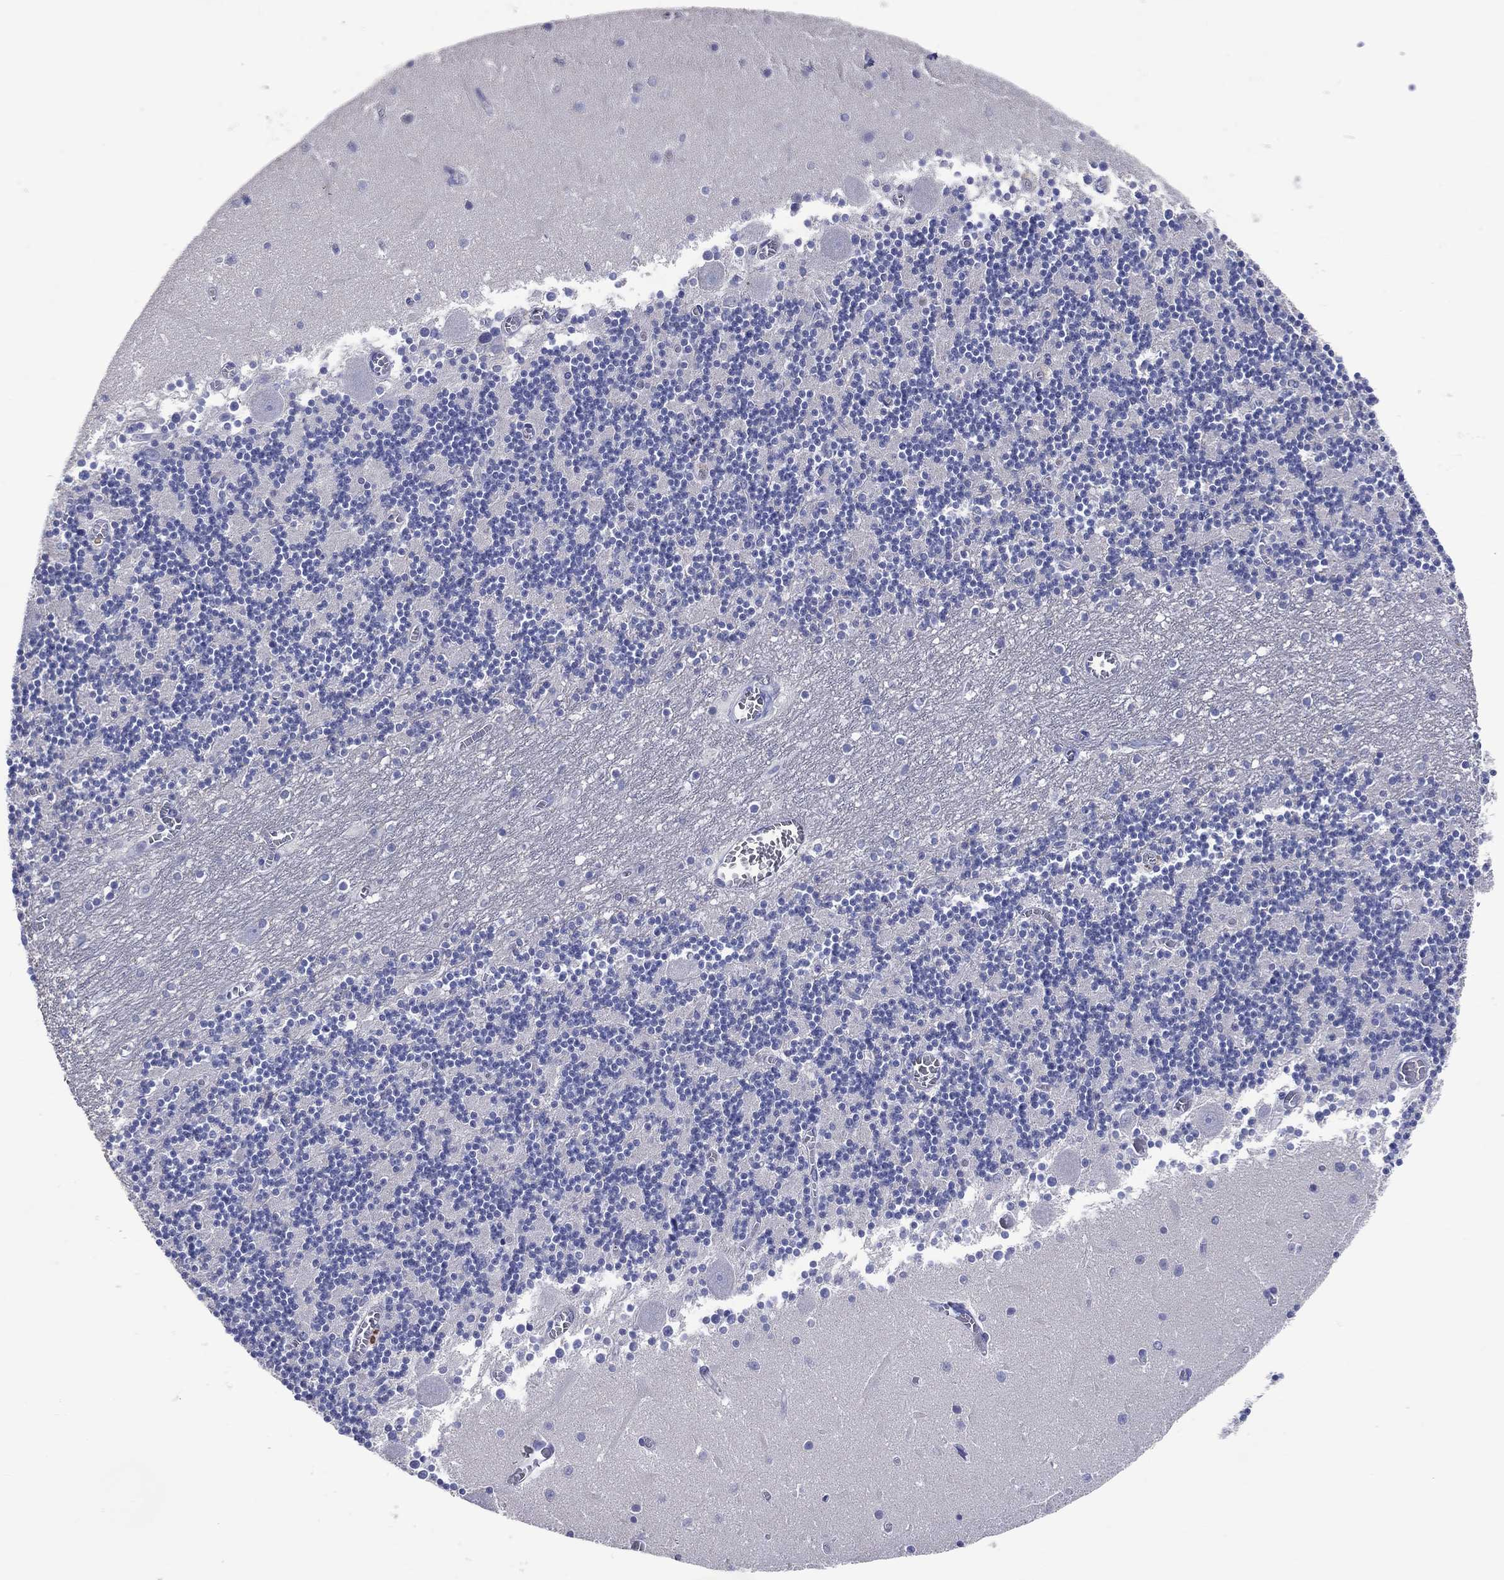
{"staining": {"intensity": "negative", "quantity": "none", "location": "none"}, "tissue": "cerebellum", "cell_type": "Cells in granular layer", "image_type": "normal", "snomed": [{"axis": "morphology", "description": "Normal tissue, NOS"}, {"axis": "topography", "description": "Cerebellum"}], "caption": "This is an immunohistochemistry histopathology image of benign human cerebellum. There is no staining in cells in granular layer.", "gene": "DNAH6", "patient": {"sex": "female", "age": 28}}